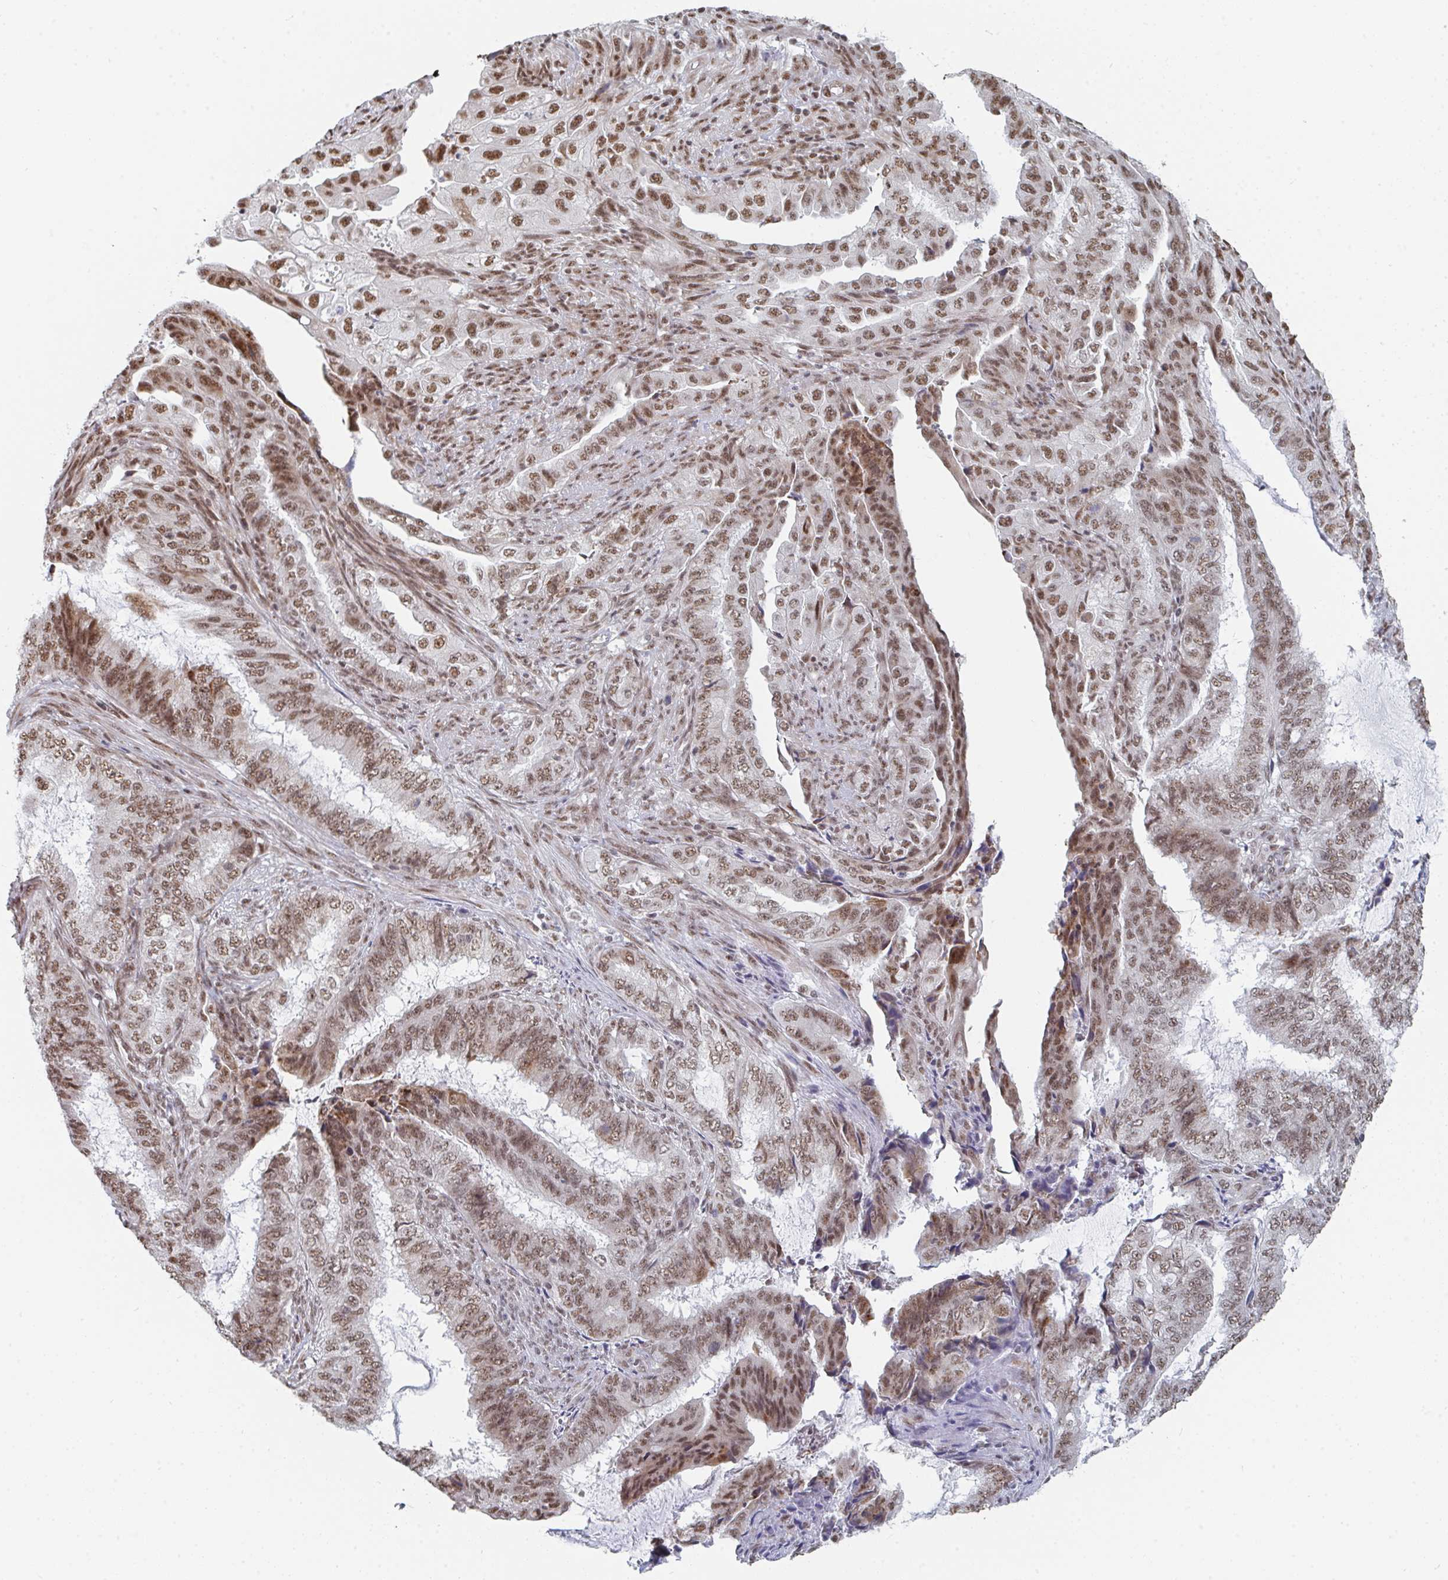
{"staining": {"intensity": "moderate", "quantity": ">75%", "location": "nuclear"}, "tissue": "endometrial cancer", "cell_type": "Tumor cells", "image_type": "cancer", "snomed": [{"axis": "morphology", "description": "Adenocarcinoma, NOS"}, {"axis": "topography", "description": "Endometrium"}], "caption": "Human endometrial cancer stained with a protein marker displays moderate staining in tumor cells.", "gene": "MBNL1", "patient": {"sex": "female", "age": 51}}